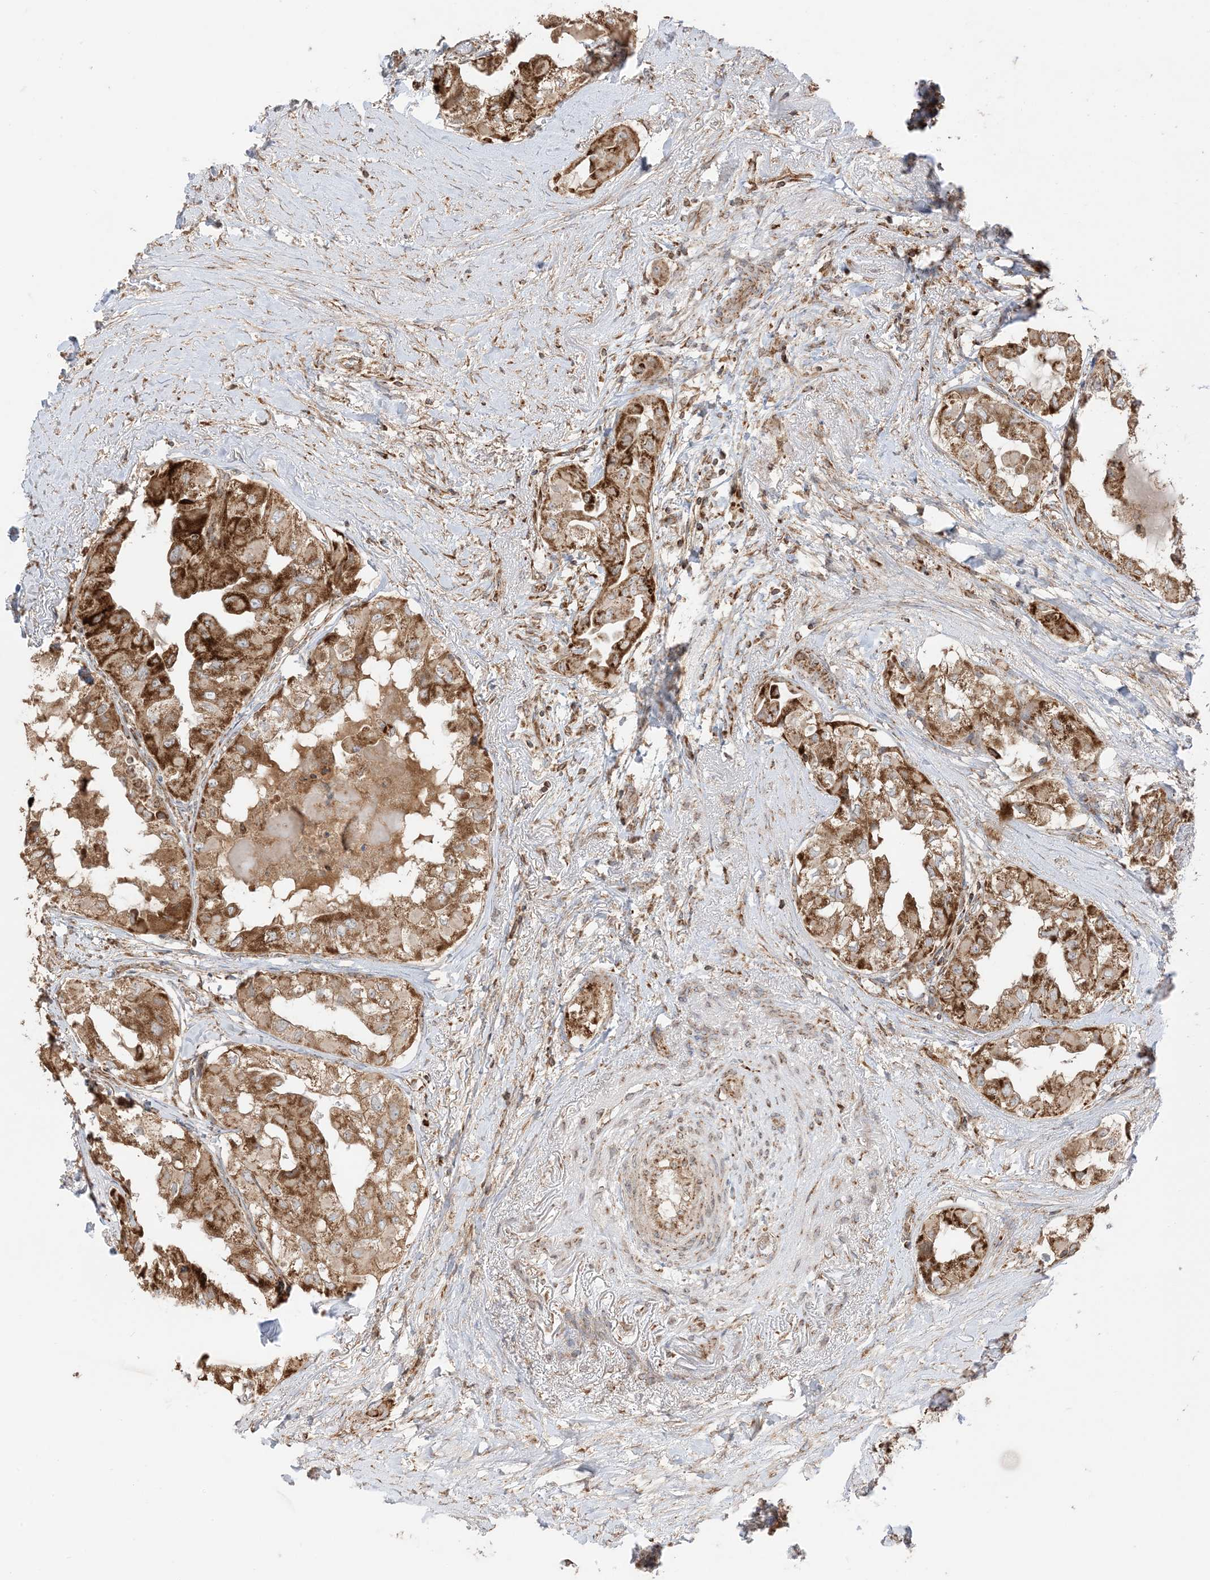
{"staining": {"intensity": "strong", "quantity": ">75%", "location": "cytoplasmic/membranous"}, "tissue": "thyroid cancer", "cell_type": "Tumor cells", "image_type": "cancer", "snomed": [{"axis": "morphology", "description": "Papillary adenocarcinoma, NOS"}, {"axis": "topography", "description": "Thyroid gland"}], "caption": "High-power microscopy captured an immunohistochemistry (IHC) micrograph of thyroid cancer, revealing strong cytoplasmic/membranous positivity in approximately >75% of tumor cells.", "gene": "N4BP3", "patient": {"sex": "female", "age": 59}}